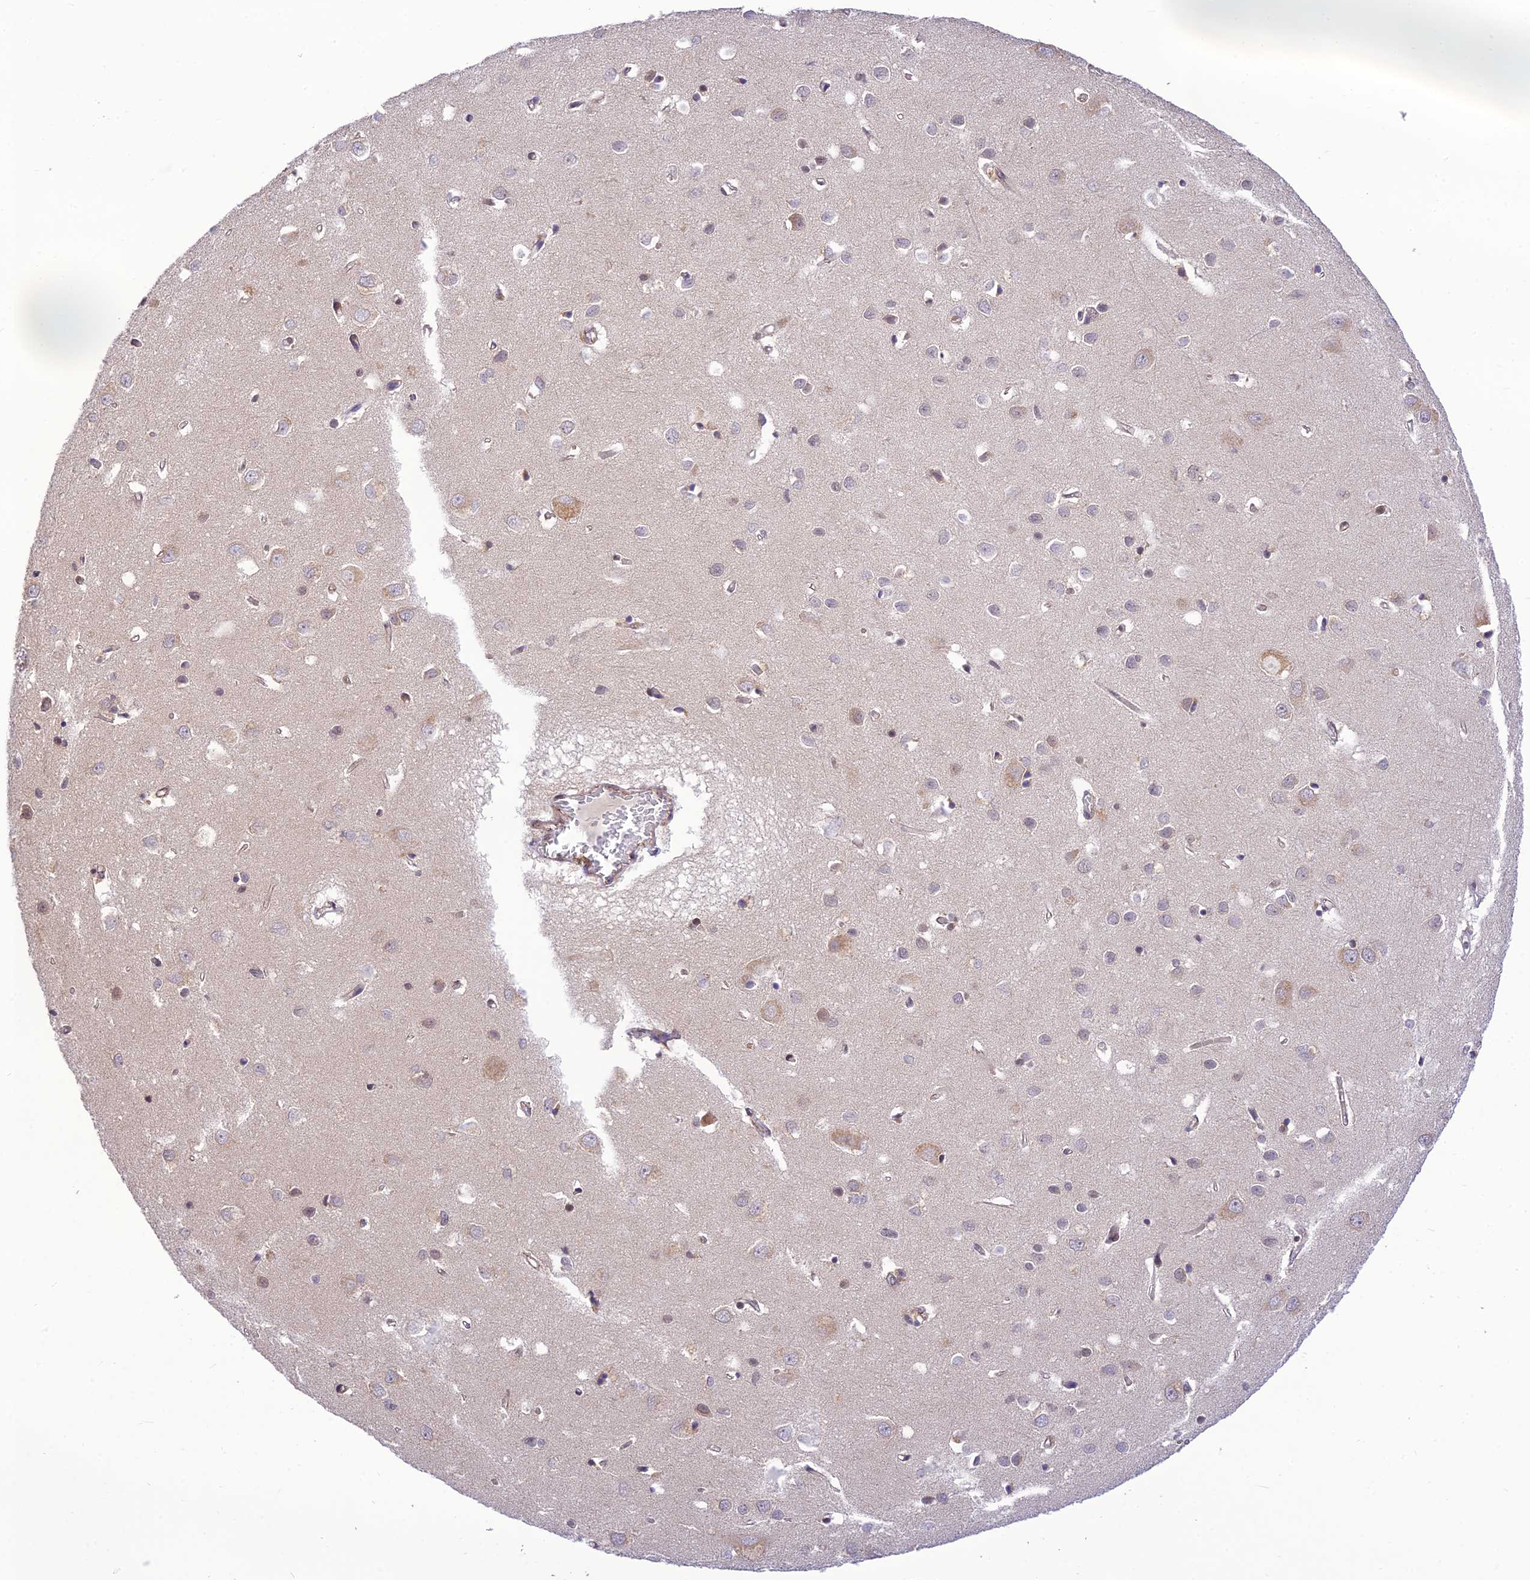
{"staining": {"intensity": "weak", "quantity": "25%-75%", "location": "nuclear"}, "tissue": "cerebral cortex", "cell_type": "Endothelial cells", "image_type": "normal", "snomed": [{"axis": "morphology", "description": "Normal tissue, NOS"}, {"axis": "topography", "description": "Cerebral cortex"}], "caption": "IHC of benign human cerebral cortex exhibits low levels of weak nuclear staining in about 25%-75% of endothelial cells.", "gene": "MICOS13", "patient": {"sex": "female", "age": 64}}